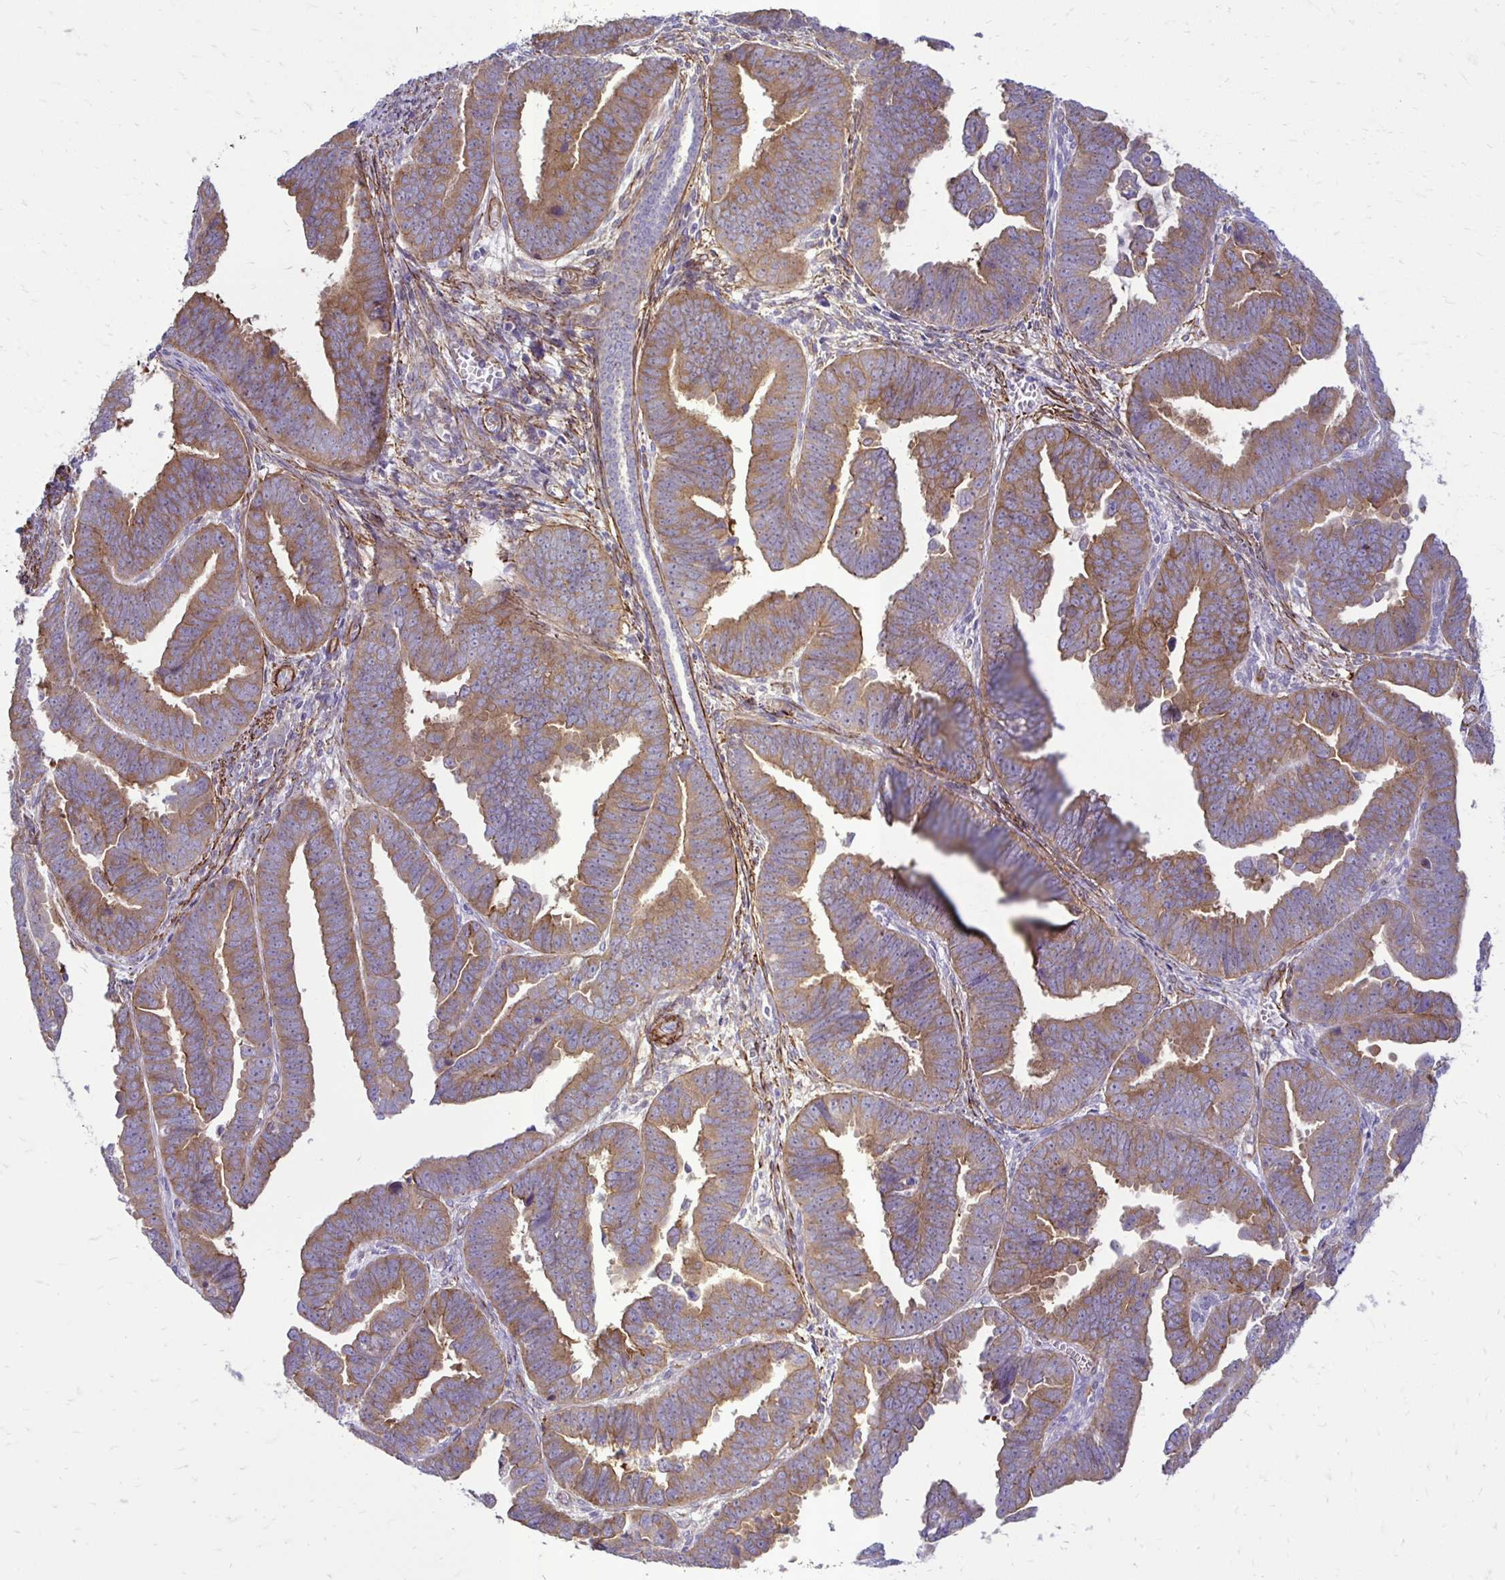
{"staining": {"intensity": "moderate", "quantity": ">75%", "location": "cytoplasmic/membranous"}, "tissue": "endometrial cancer", "cell_type": "Tumor cells", "image_type": "cancer", "snomed": [{"axis": "morphology", "description": "Adenocarcinoma, NOS"}, {"axis": "topography", "description": "Endometrium"}], "caption": "The immunohistochemical stain highlights moderate cytoplasmic/membranous expression in tumor cells of endometrial cancer (adenocarcinoma) tissue.", "gene": "CTPS1", "patient": {"sex": "female", "age": 75}}